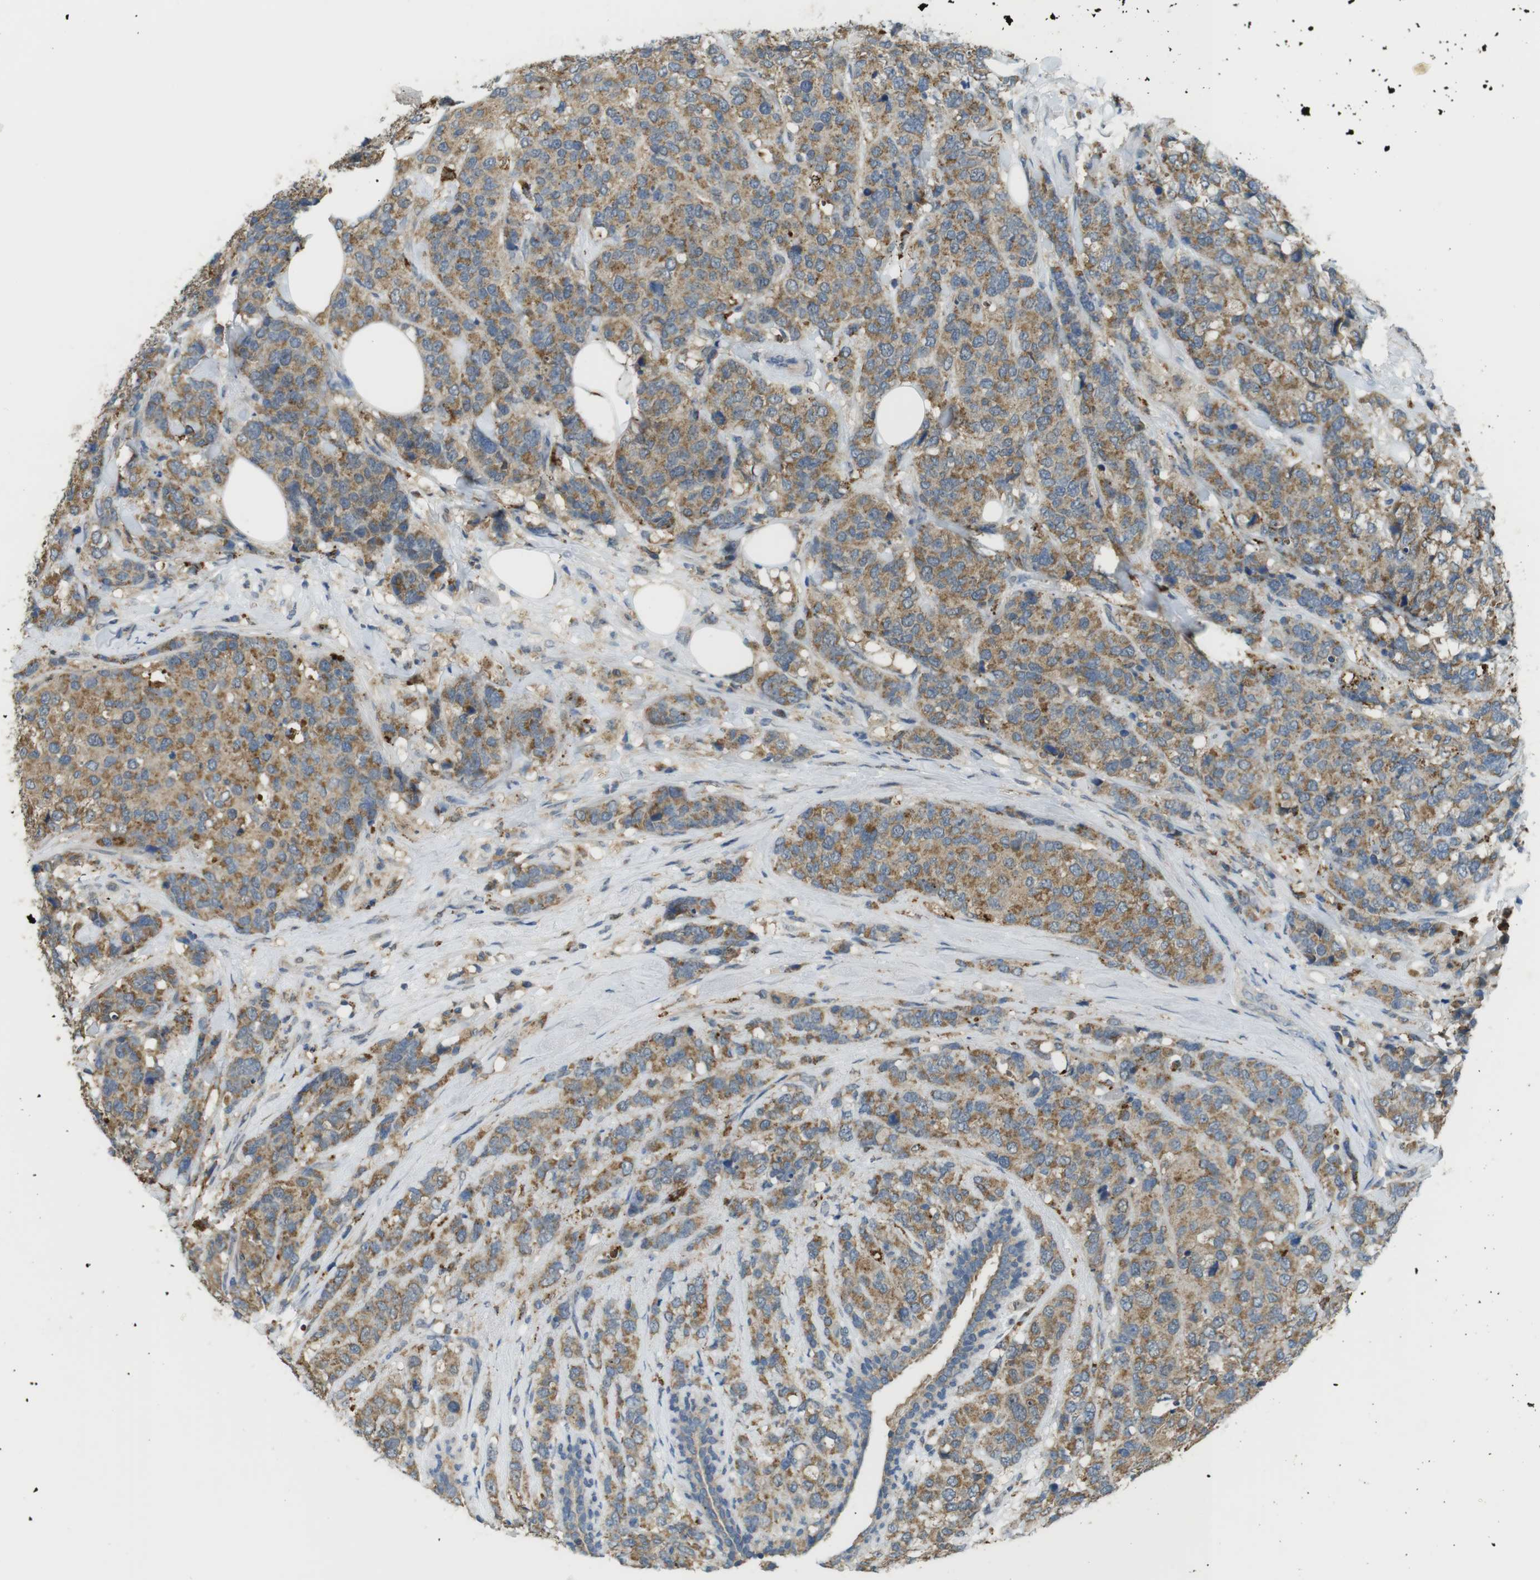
{"staining": {"intensity": "moderate", "quantity": ">75%", "location": "cytoplasmic/membranous"}, "tissue": "breast cancer", "cell_type": "Tumor cells", "image_type": "cancer", "snomed": [{"axis": "morphology", "description": "Lobular carcinoma"}, {"axis": "topography", "description": "Breast"}], "caption": "High-magnification brightfield microscopy of breast lobular carcinoma stained with DAB (brown) and counterstained with hematoxylin (blue). tumor cells exhibit moderate cytoplasmic/membranous positivity is present in about>75% of cells. The staining was performed using DAB to visualize the protein expression in brown, while the nuclei were stained in blue with hematoxylin (Magnification: 20x).", "gene": "BRI3BP", "patient": {"sex": "female", "age": 59}}